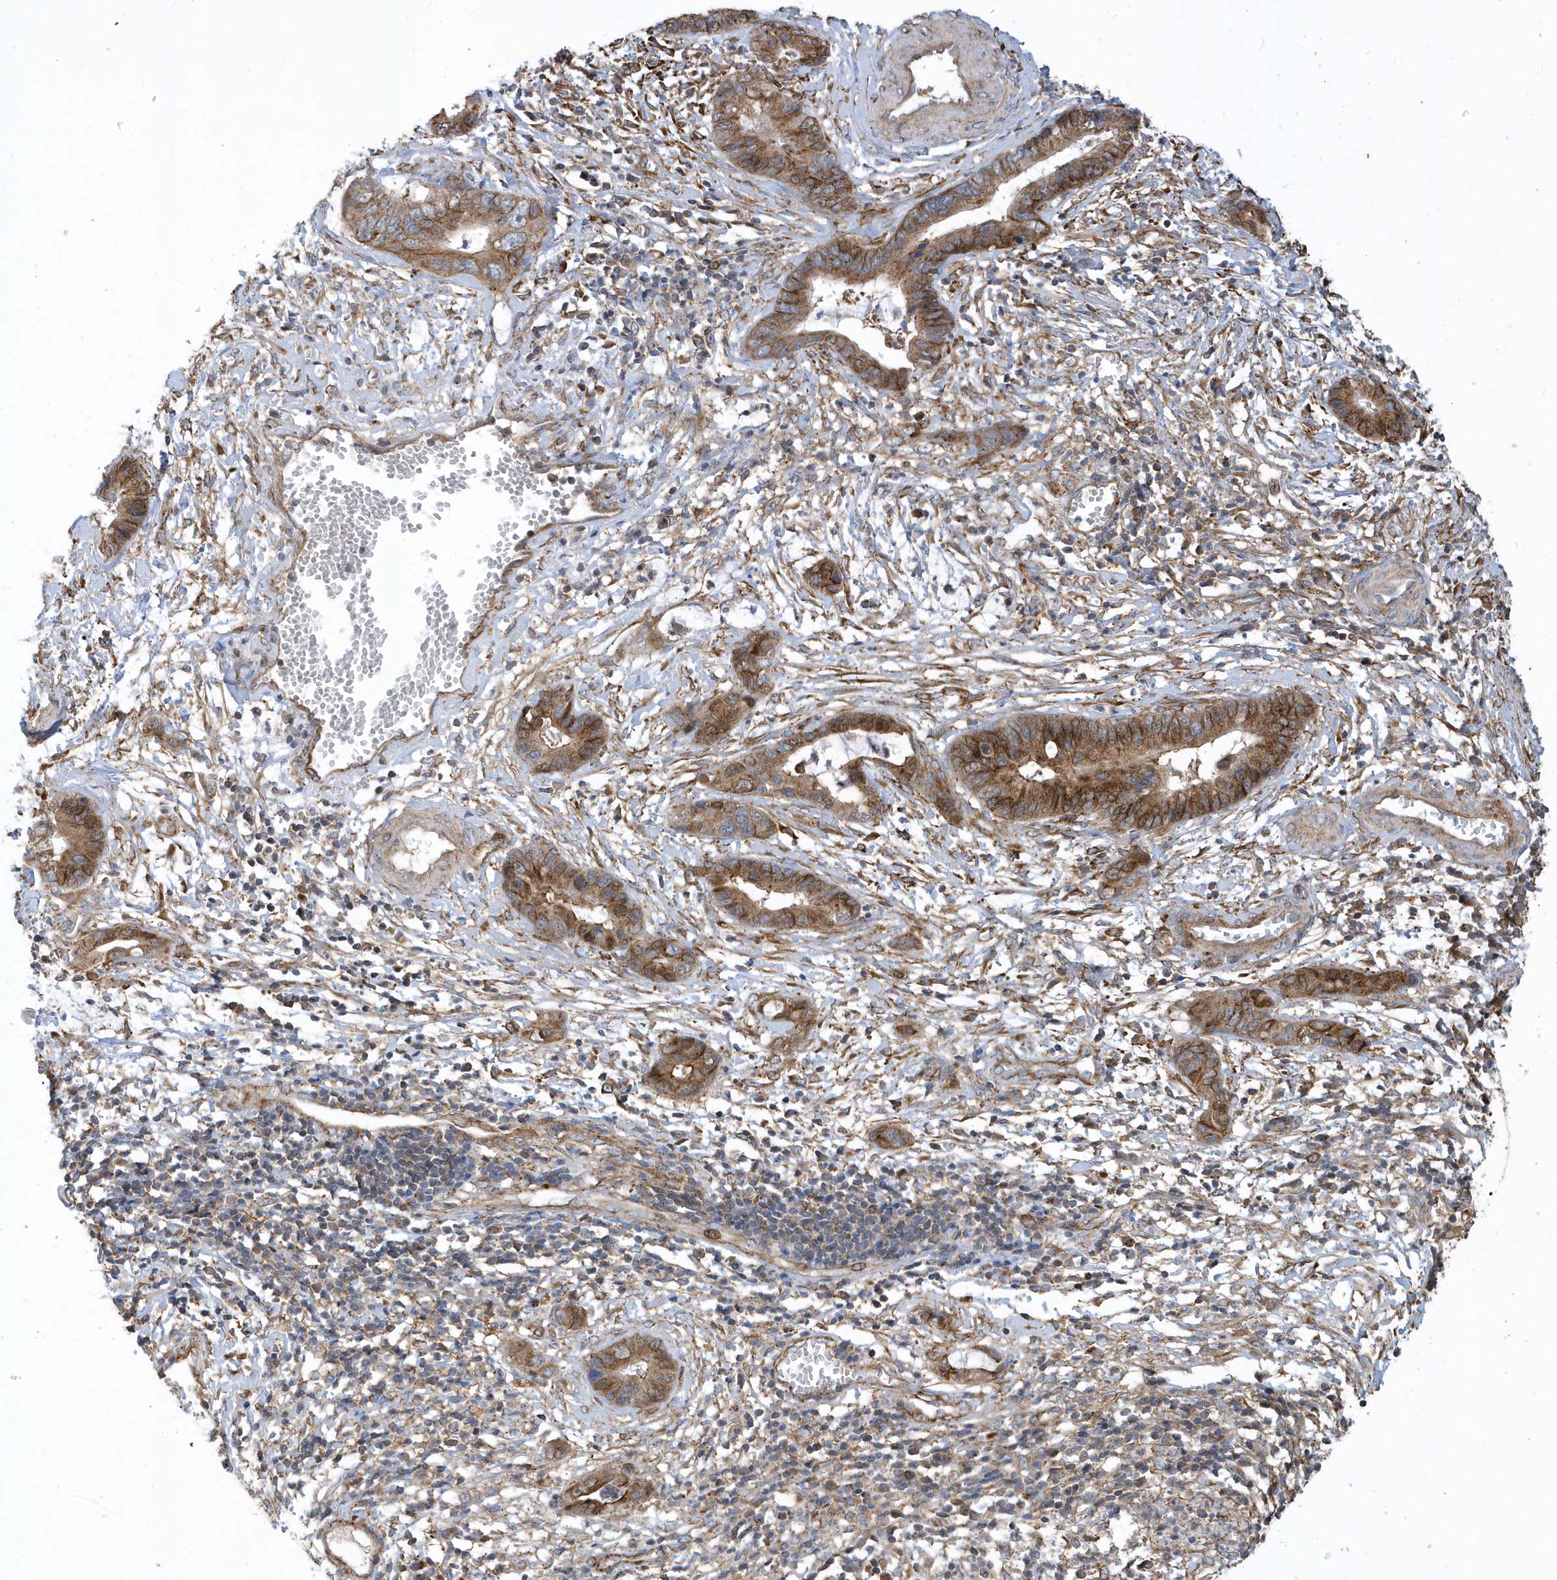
{"staining": {"intensity": "strong", "quantity": ">75%", "location": "cytoplasmic/membranous,nuclear"}, "tissue": "cervical cancer", "cell_type": "Tumor cells", "image_type": "cancer", "snomed": [{"axis": "morphology", "description": "Adenocarcinoma, NOS"}, {"axis": "topography", "description": "Cervix"}], "caption": "A high-resolution image shows immunohistochemistry staining of cervical adenocarcinoma, which demonstrates strong cytoplasmic/membranous and nuclear staining in about >75% of tumor cells.", "gene": "HRH4", "patient": {"sex": "female", "age": 44}}